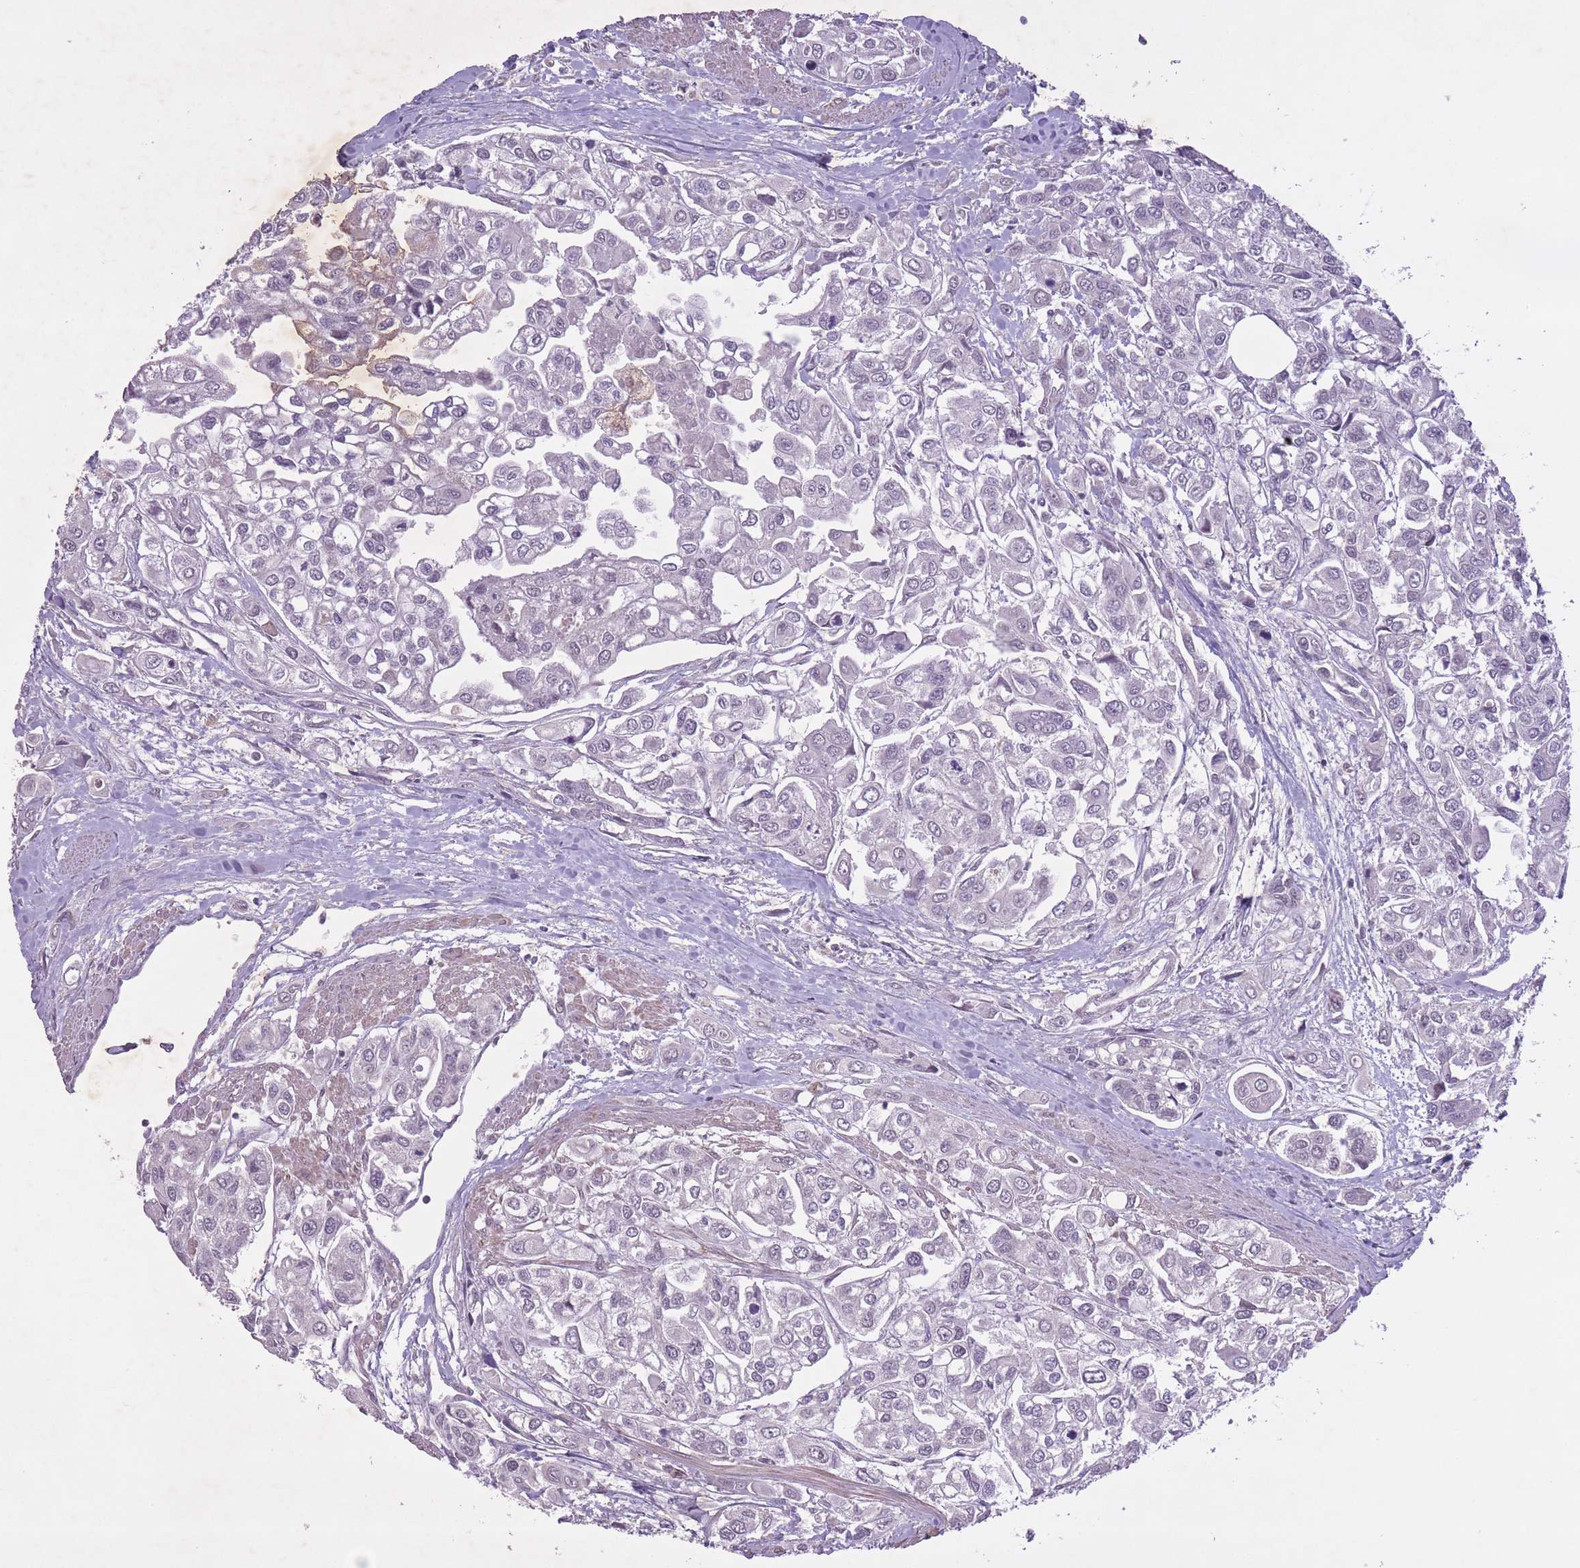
{"staining": {"intensity": "negative", "quantity": "none", "location": "none"}, "tissue": "urothelial cancer", "cell_type": "Tumor cells", "image_type": "cancer", "snomed": [{"axis": "morphology", "description": "Urothelial carcinoma, High grade"}, {"axis": "topography", "description": "Urinary bladder"}], "caption": "Urothelial cancer was stained to show a protein in brown. There is no significant positivity in tumor cells.", "gene": "CBX6", "patient": {"sex": "male", "age": 67}}